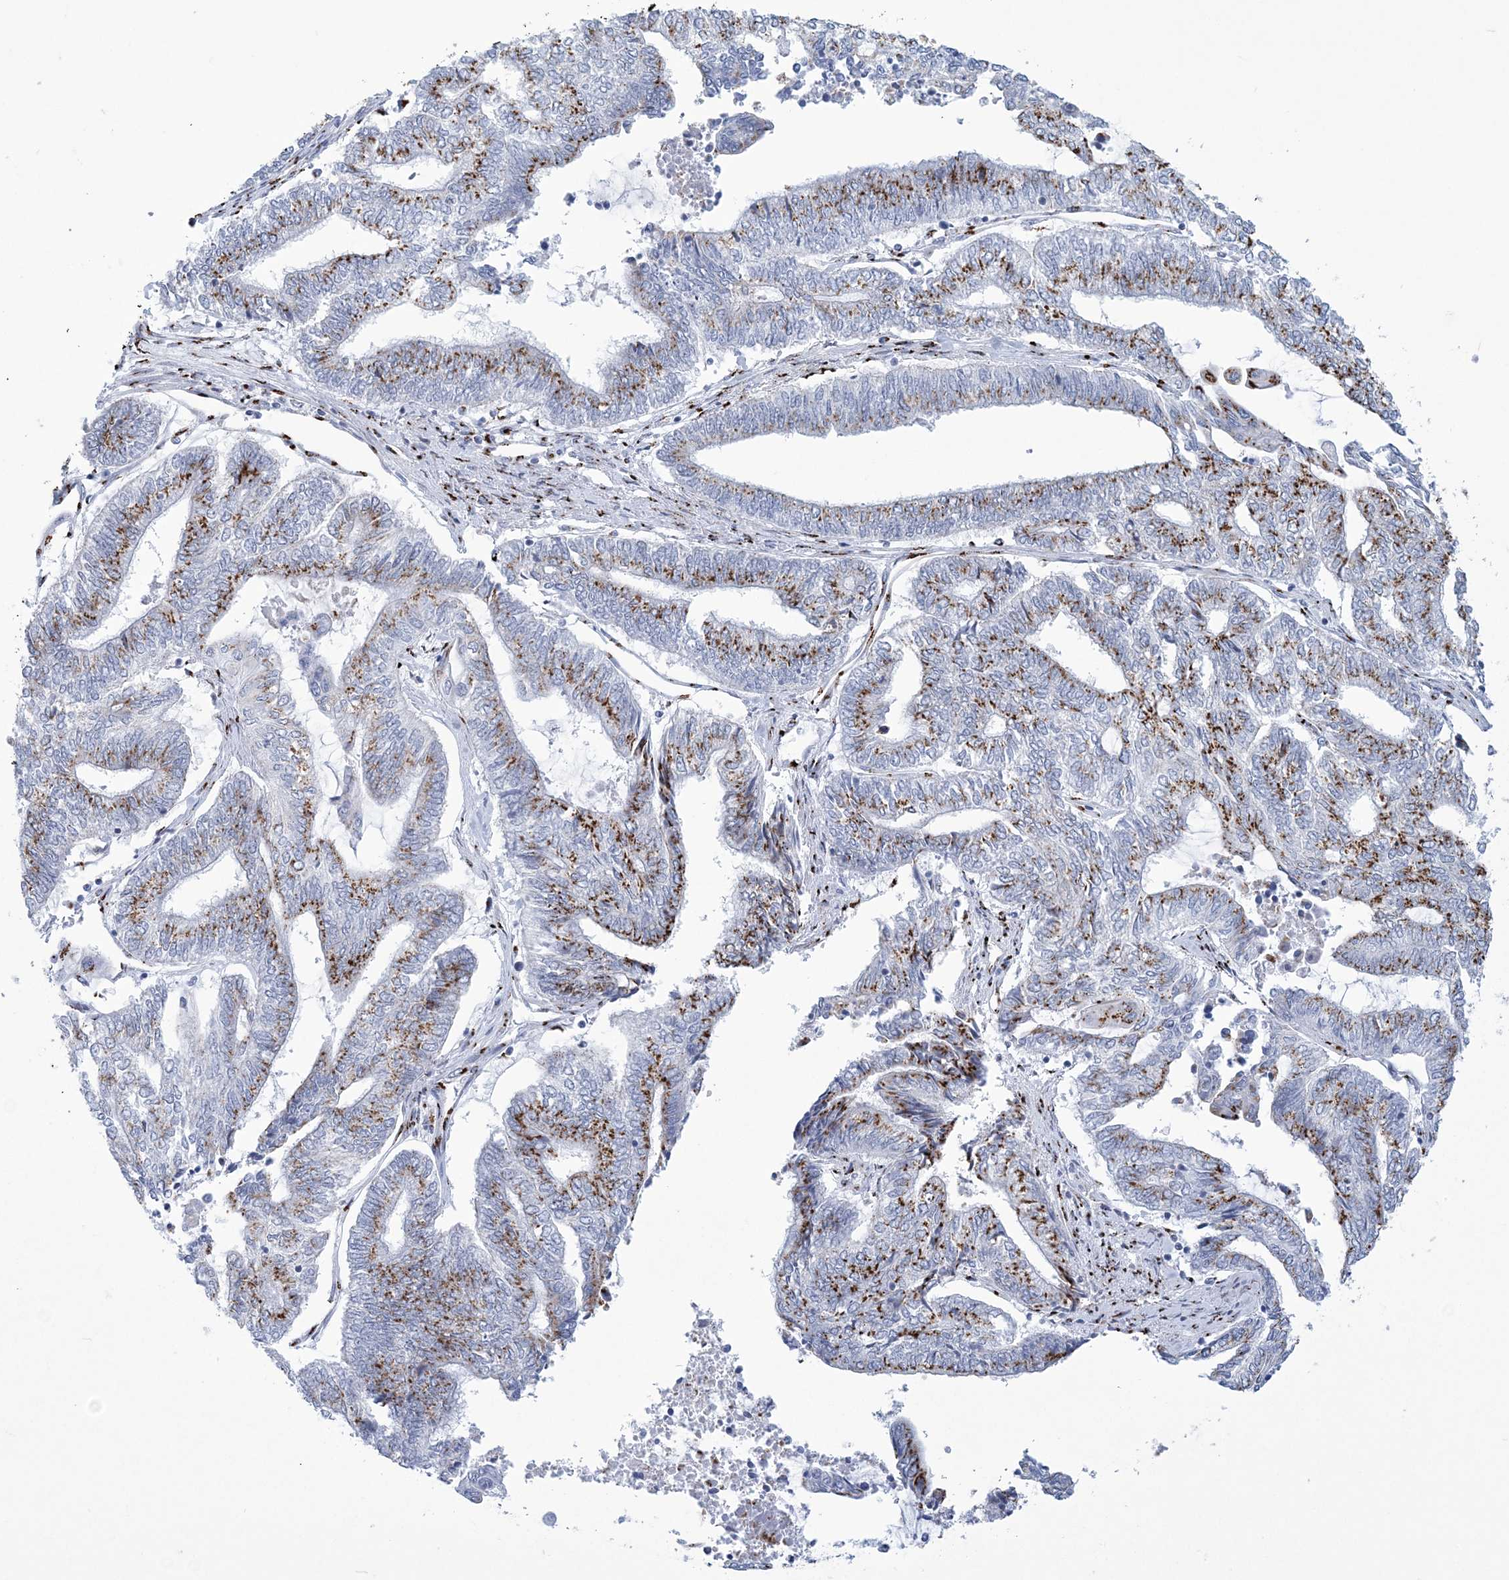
{"staining": {"intensity": "moderate", "quantity": ">75%", "location": "cytoplasmic/membranous"}, "tissue": "endometrial cancer", "cell_type": "Tumor cells", "image_type": "cancer", "snomed": [{"axis": "morphology", "description": "Adenocarcinoma, NOS"}, {"axis": "topography", "description": "Uterus"}, {"axis": "topography", "description": "Endometrium"}], "caption": "A brown stain shows moderate cytoplasmic/membranous staining of a protein in adenocarcinoma (endometrial) tumor cells.", "gene": "SLX9", "patient": {"sex": "female", "age": 70}}